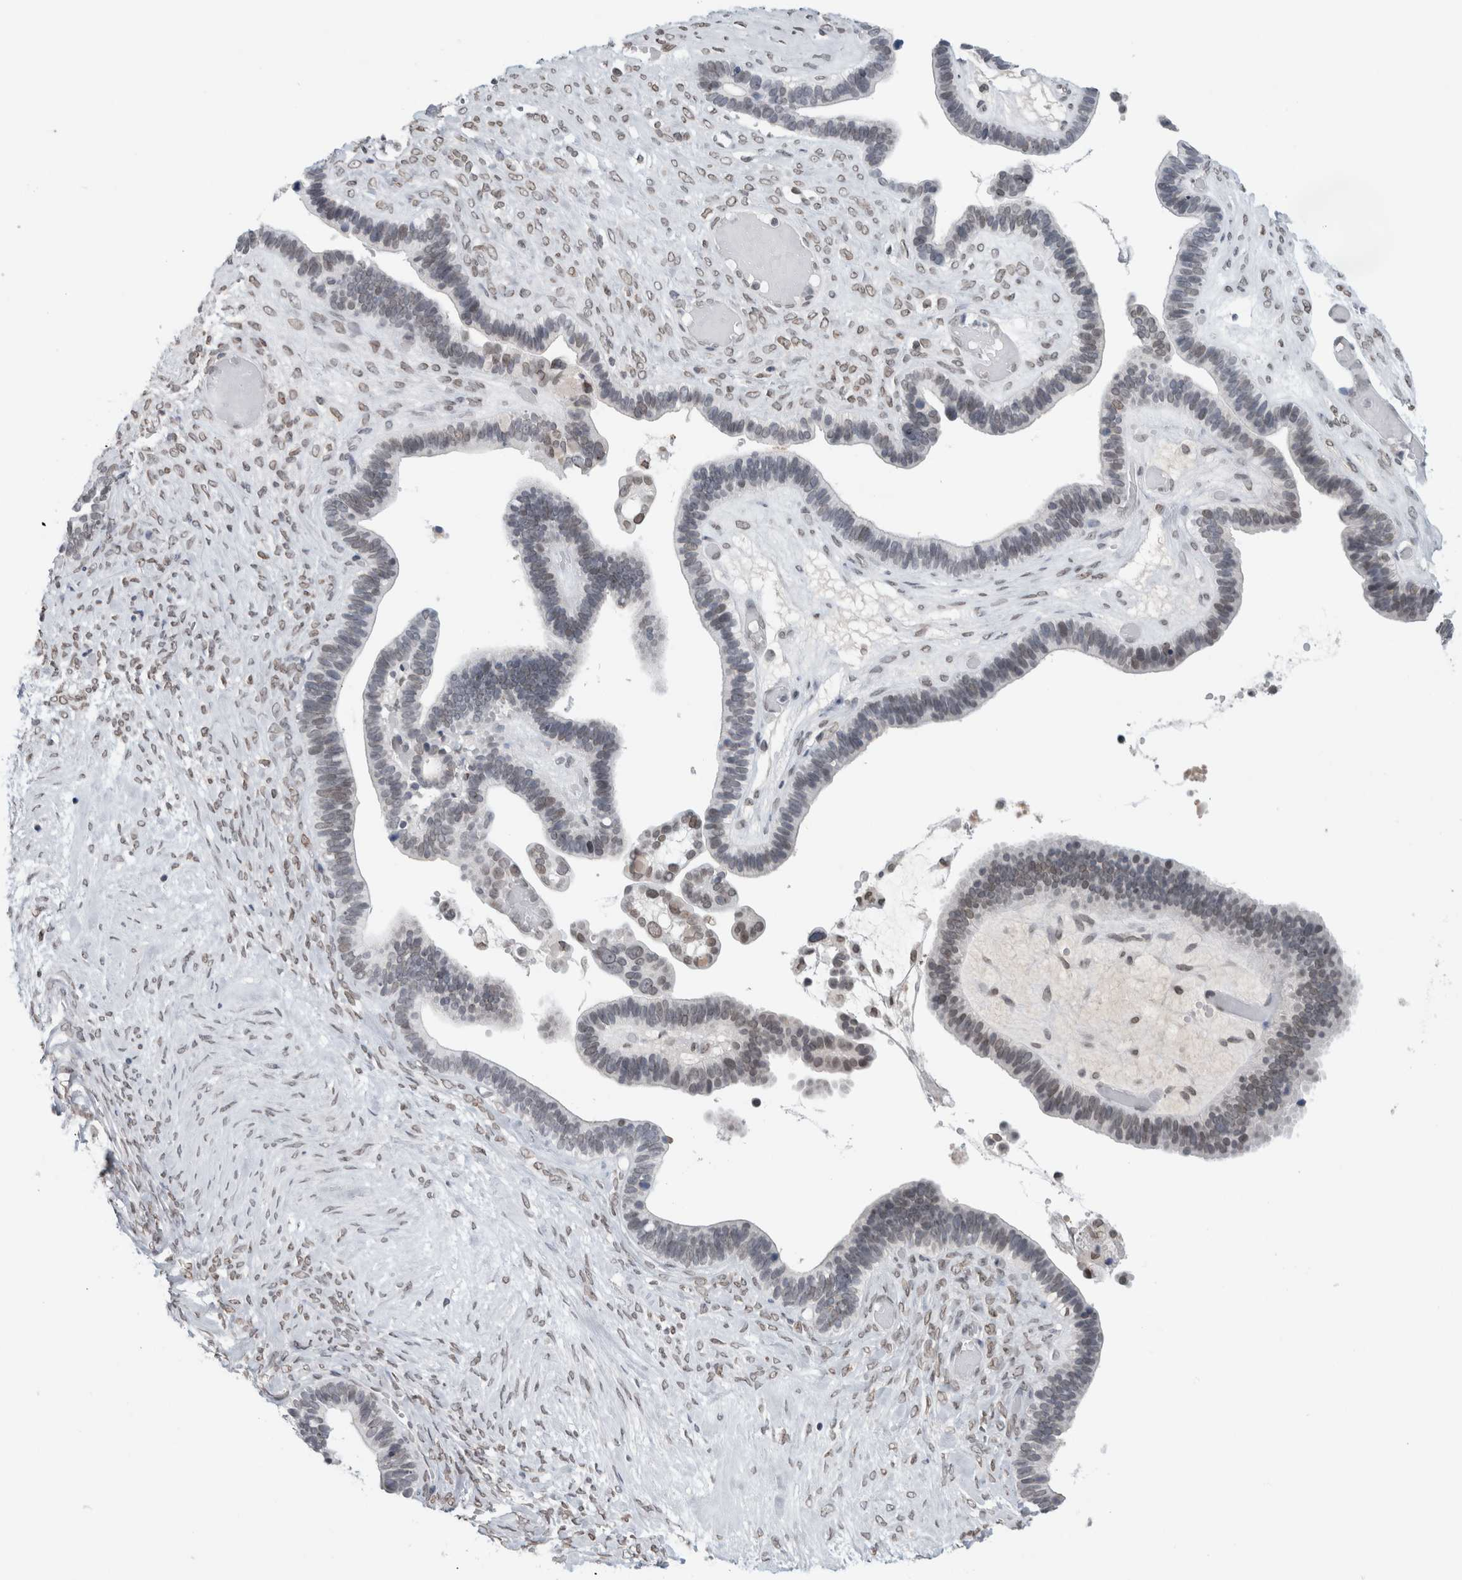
{"staining": {"intensity": "weak", "quantity": "<25%", "location": "nuclear"}, "tissue": "ovarian cancer", "cell_type": "Tumor cells", "image_type": "cancer", "snomed": [{"axis": "morphology", "description": "Cystadenocarcinoma, serous, NOS"}, {"axis": "topography", "description": "Ovary"}], "caption": "Ovarian serous cystadenocarcinoma was stained to show a protein in brown. There is no significant positivity in tumor cells.", "gene": "ZNF770", "patient": {"sex": "female", "age": 56}}